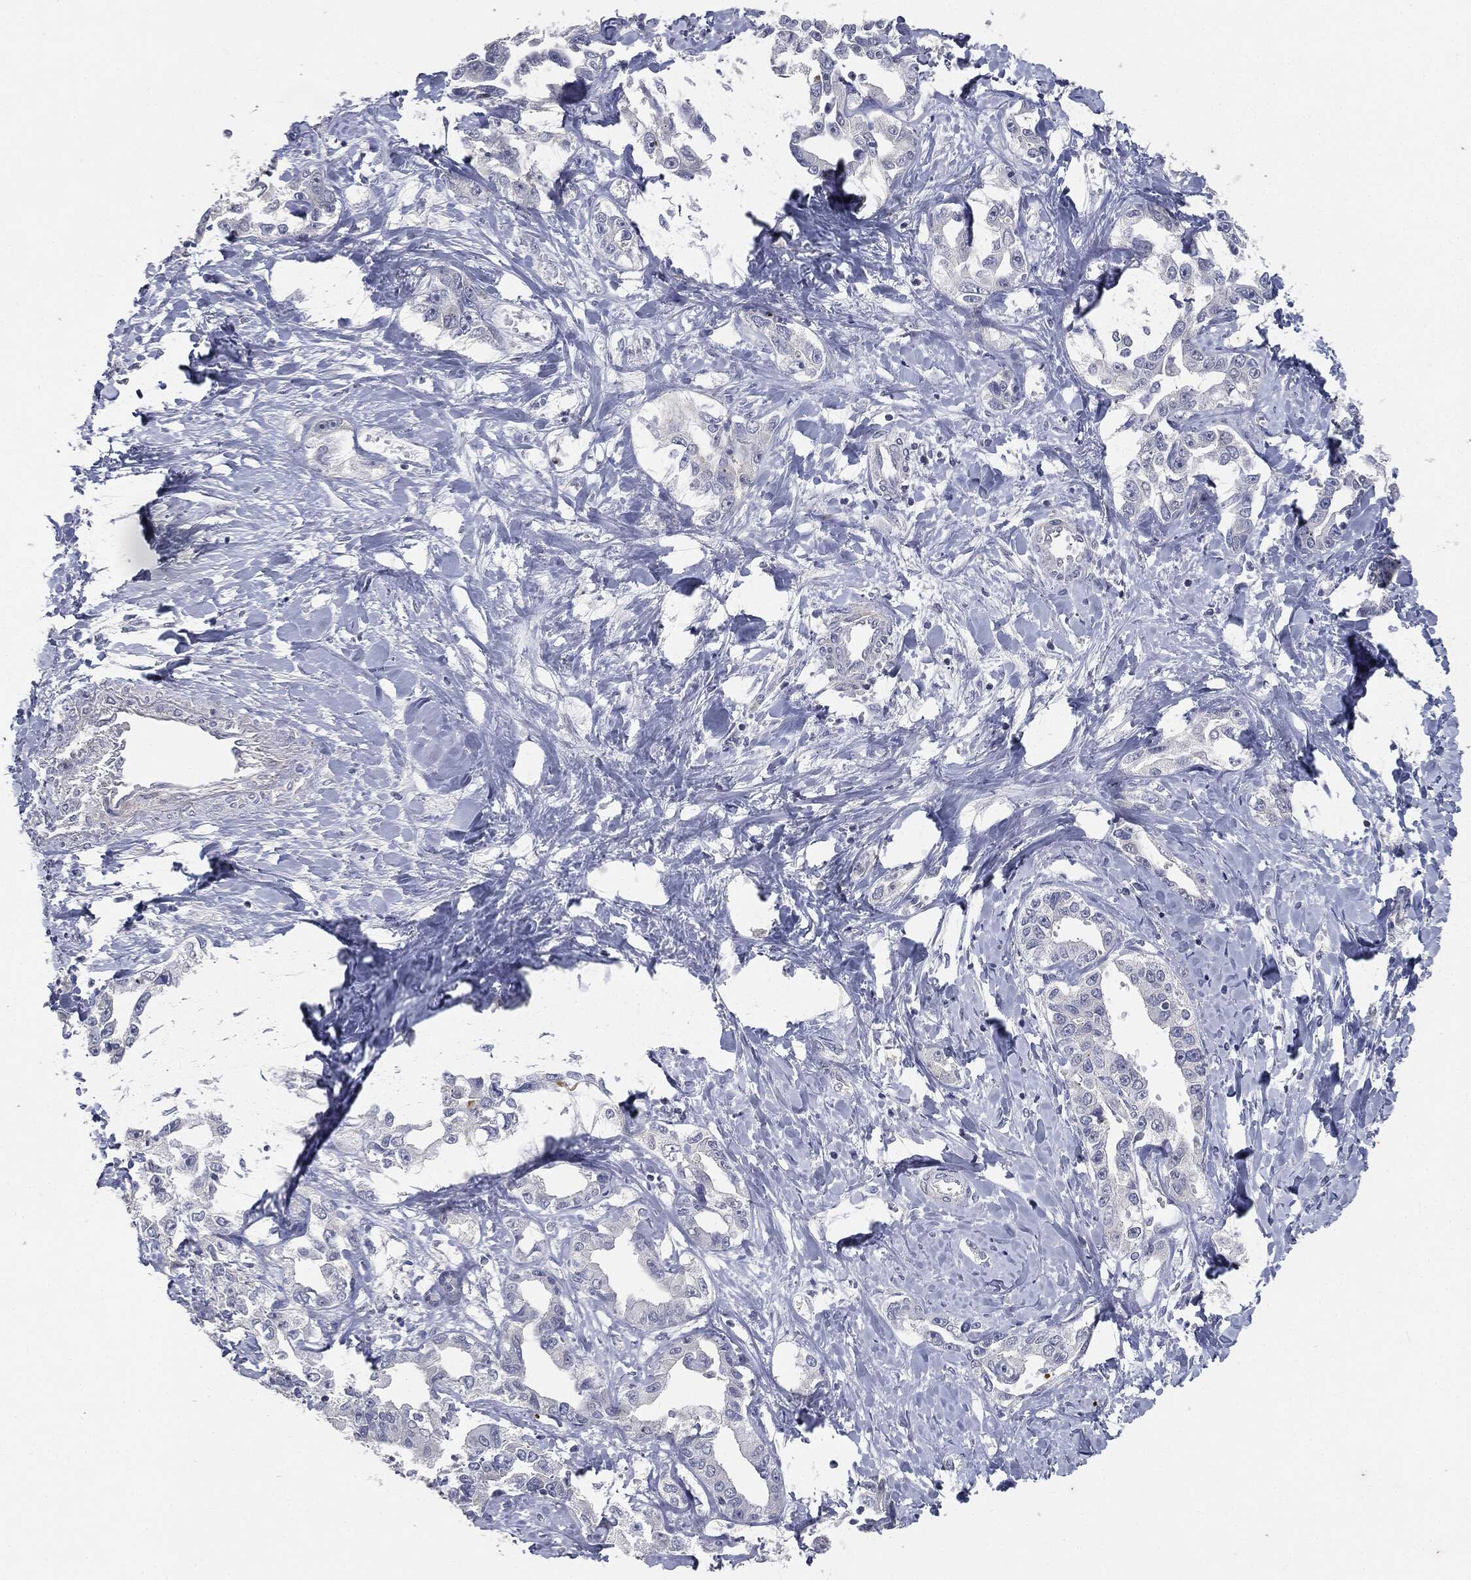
{"staining": {"intensity": "negative", "quantity": "none", "location": "none"}, "tissue": "liver cancer", "cell_type": "Tumor cells", "image_type": "cancer", "snomed": [{"axis": "morphology", "description": "Cholangiocarcinoma"}, {"axis": "topography", "description": "Liver"}], "caption": "Human liver cancer stained for a protein using immunohistochemistry reveals no positivity in tumor cells.", "gene": "SLC2A2", "patient": {"sex": "male", "age": 59}}